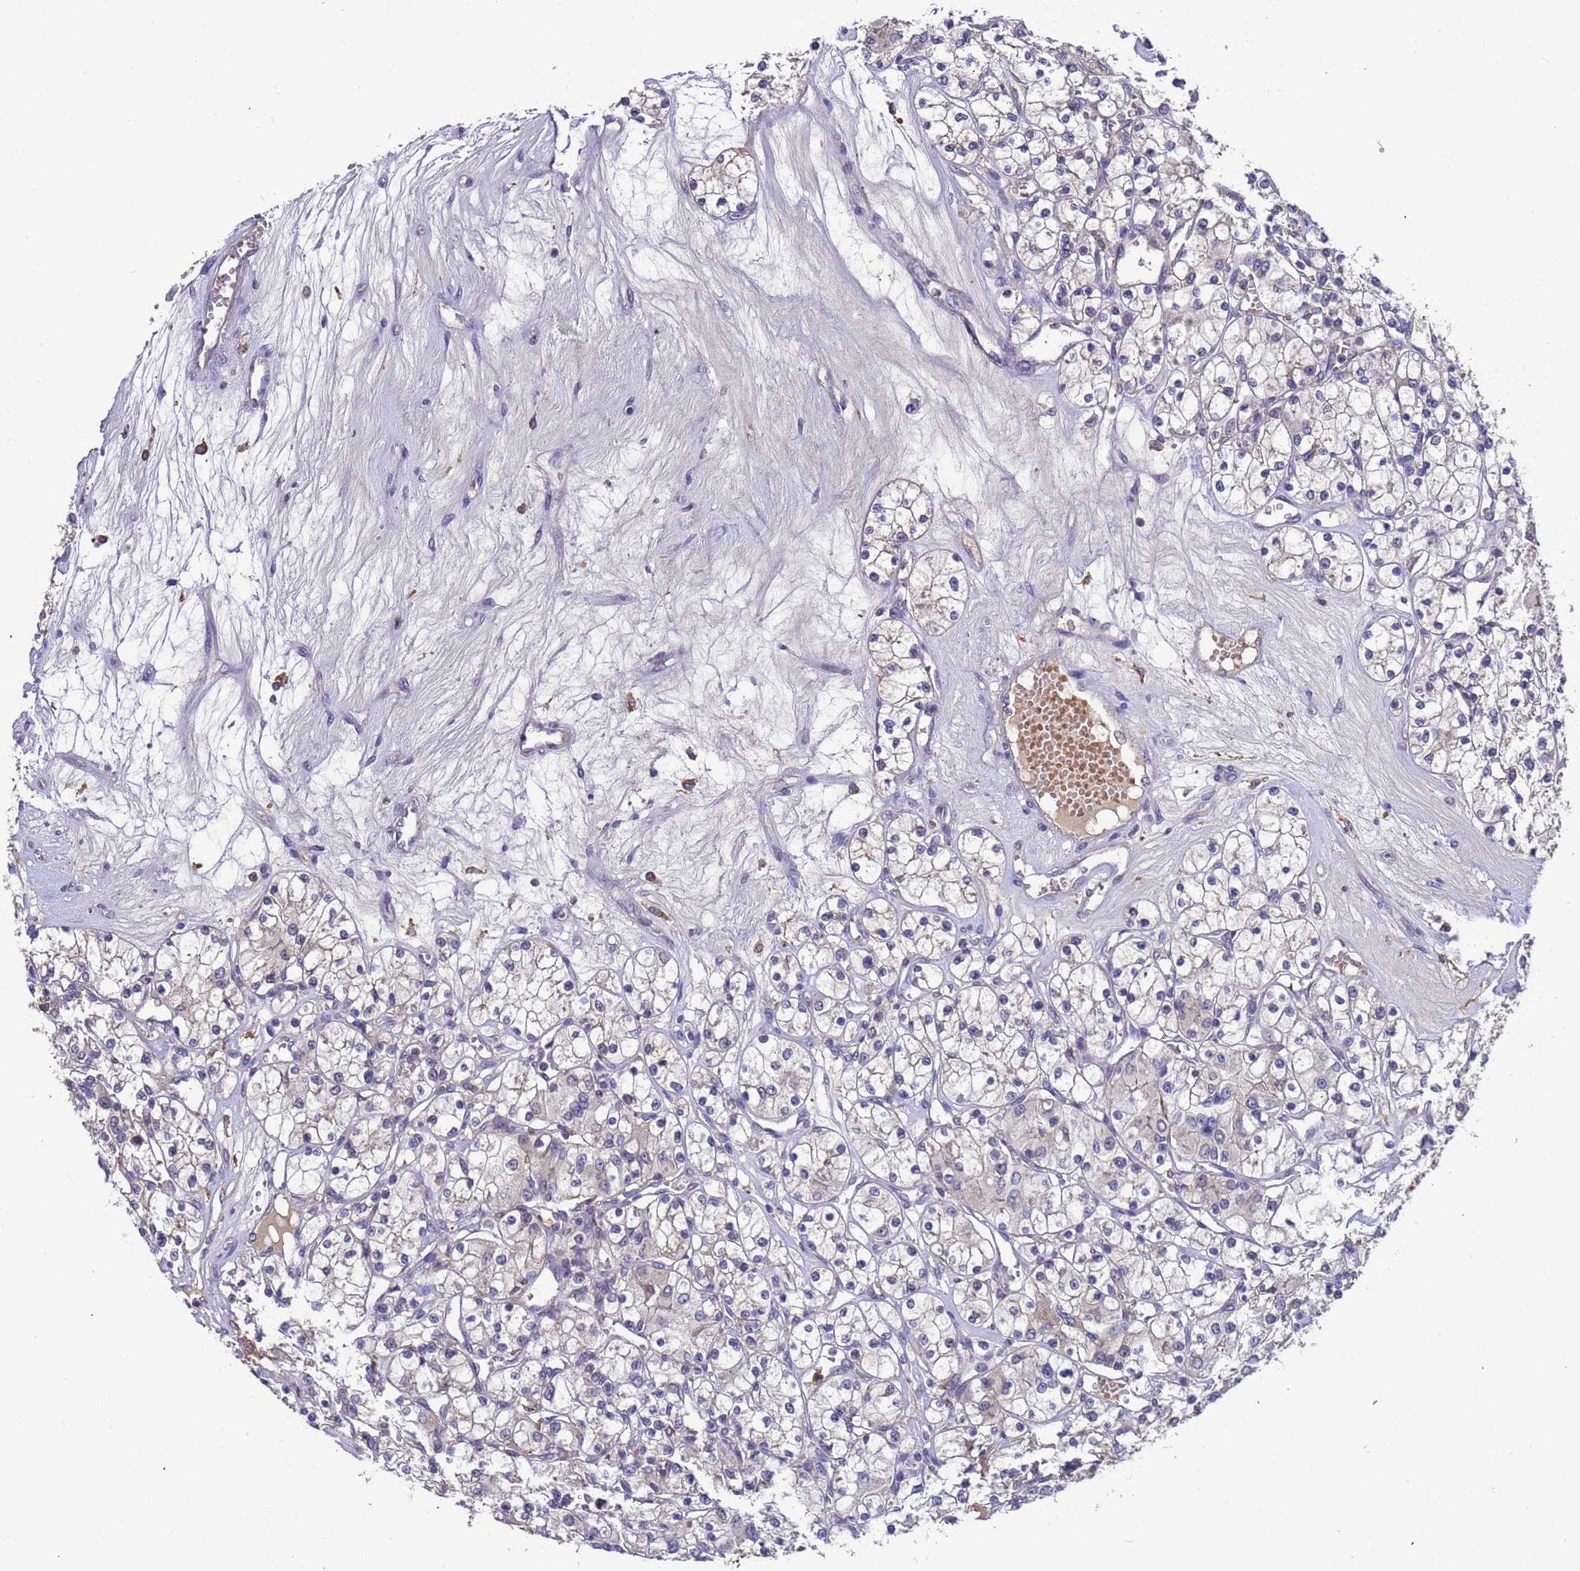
{"staining": {"intensity": "negative", "quantity": "none", "location": "none"}, "tissue": "renal cancer", "cell_type": "Tumor cells", "image_type": "cancer", "snomed": [{"axis": "morphology", "description": "Adenocarcinoma, NOS"}, {"axis": "topography", "description": "Kidney"}], "caption": "IHC of human renal cancer shows no positivity in tumor cells. Nuclei are stained in blue.", "gene": "AMPD3", "patient": {"sex": "female", "age": 59}}